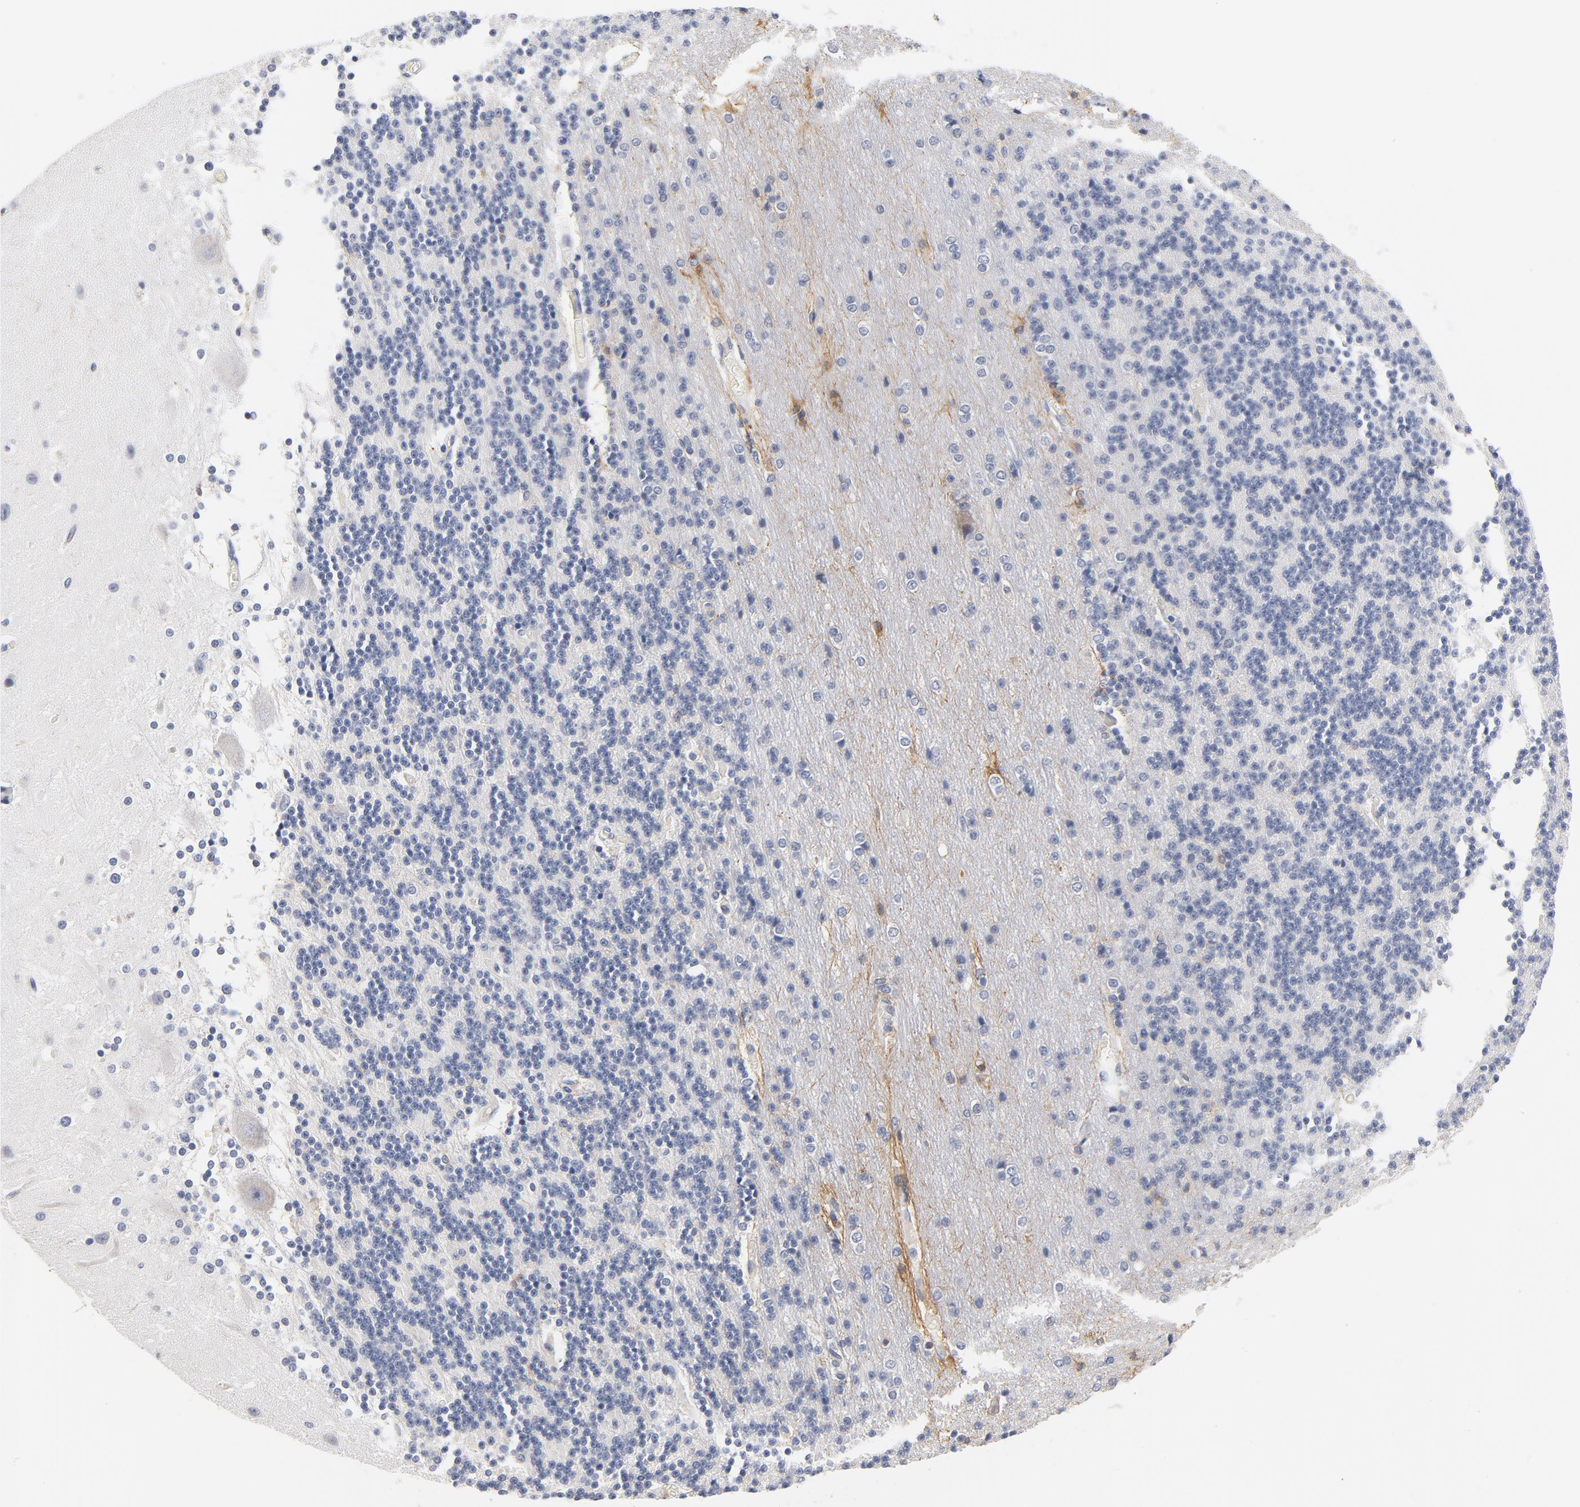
{"staining": {"intensity": "negative", "quantity": "none", "location": "none"}, "tissue": "cerebellum", "cell_type": "Cells in granular layer", "image_type": "normal", "snomed": [{"axis": "morphology", "description": "Normal tissue, NOS"}, {"axis": "topography", "description": "Cerebellum"}], "caption": "Immunohistochemical staining of benign cerebellum demonstrates no significant expression in cells in granular layer. (Brightfield microscopy of DAB (3,3'-diaminobenzidine) IHC at high magnification).", "gene": "KCNK13", "patient": {"sex": "female", "age": 54}}